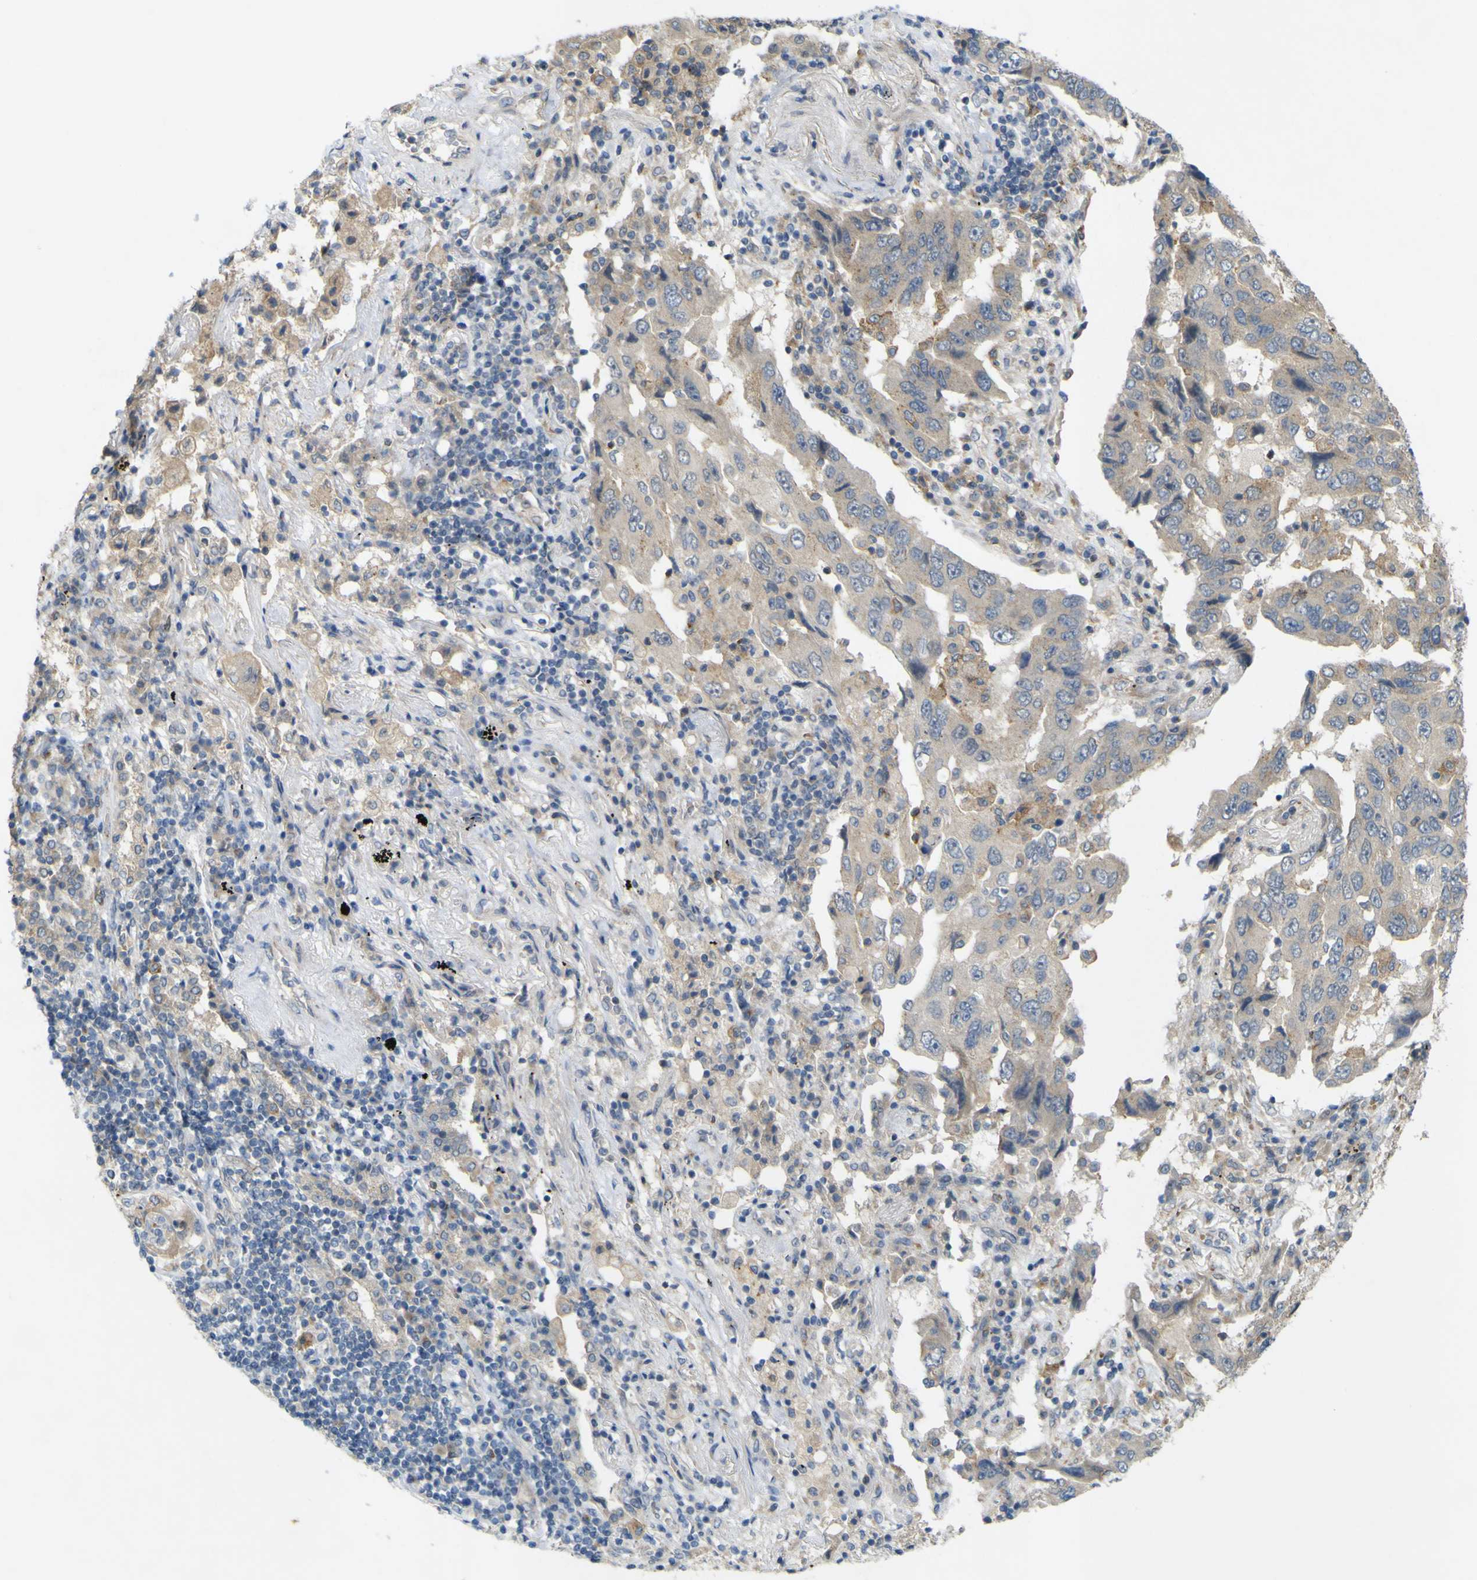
{"staining": {"intensity": "weak", "quantity": "<25%", "location": "cytoplasmic/membranous"}, "tissue": "lung cancer", "cell_type": "Tumor cells", "image_type": "cancer", "snomed": [{"axis": "morphology", "description": "Adenocarcinoma, NOS"}, {"axis": "topography", "description": "Lung"}], "caption": "Immunohistochemical staining of human lung adenocarcinoma exhibits no significant staining in tumor cells.", "gene": "IGF2R", "patient": {"sex": "female", "age": 65}}